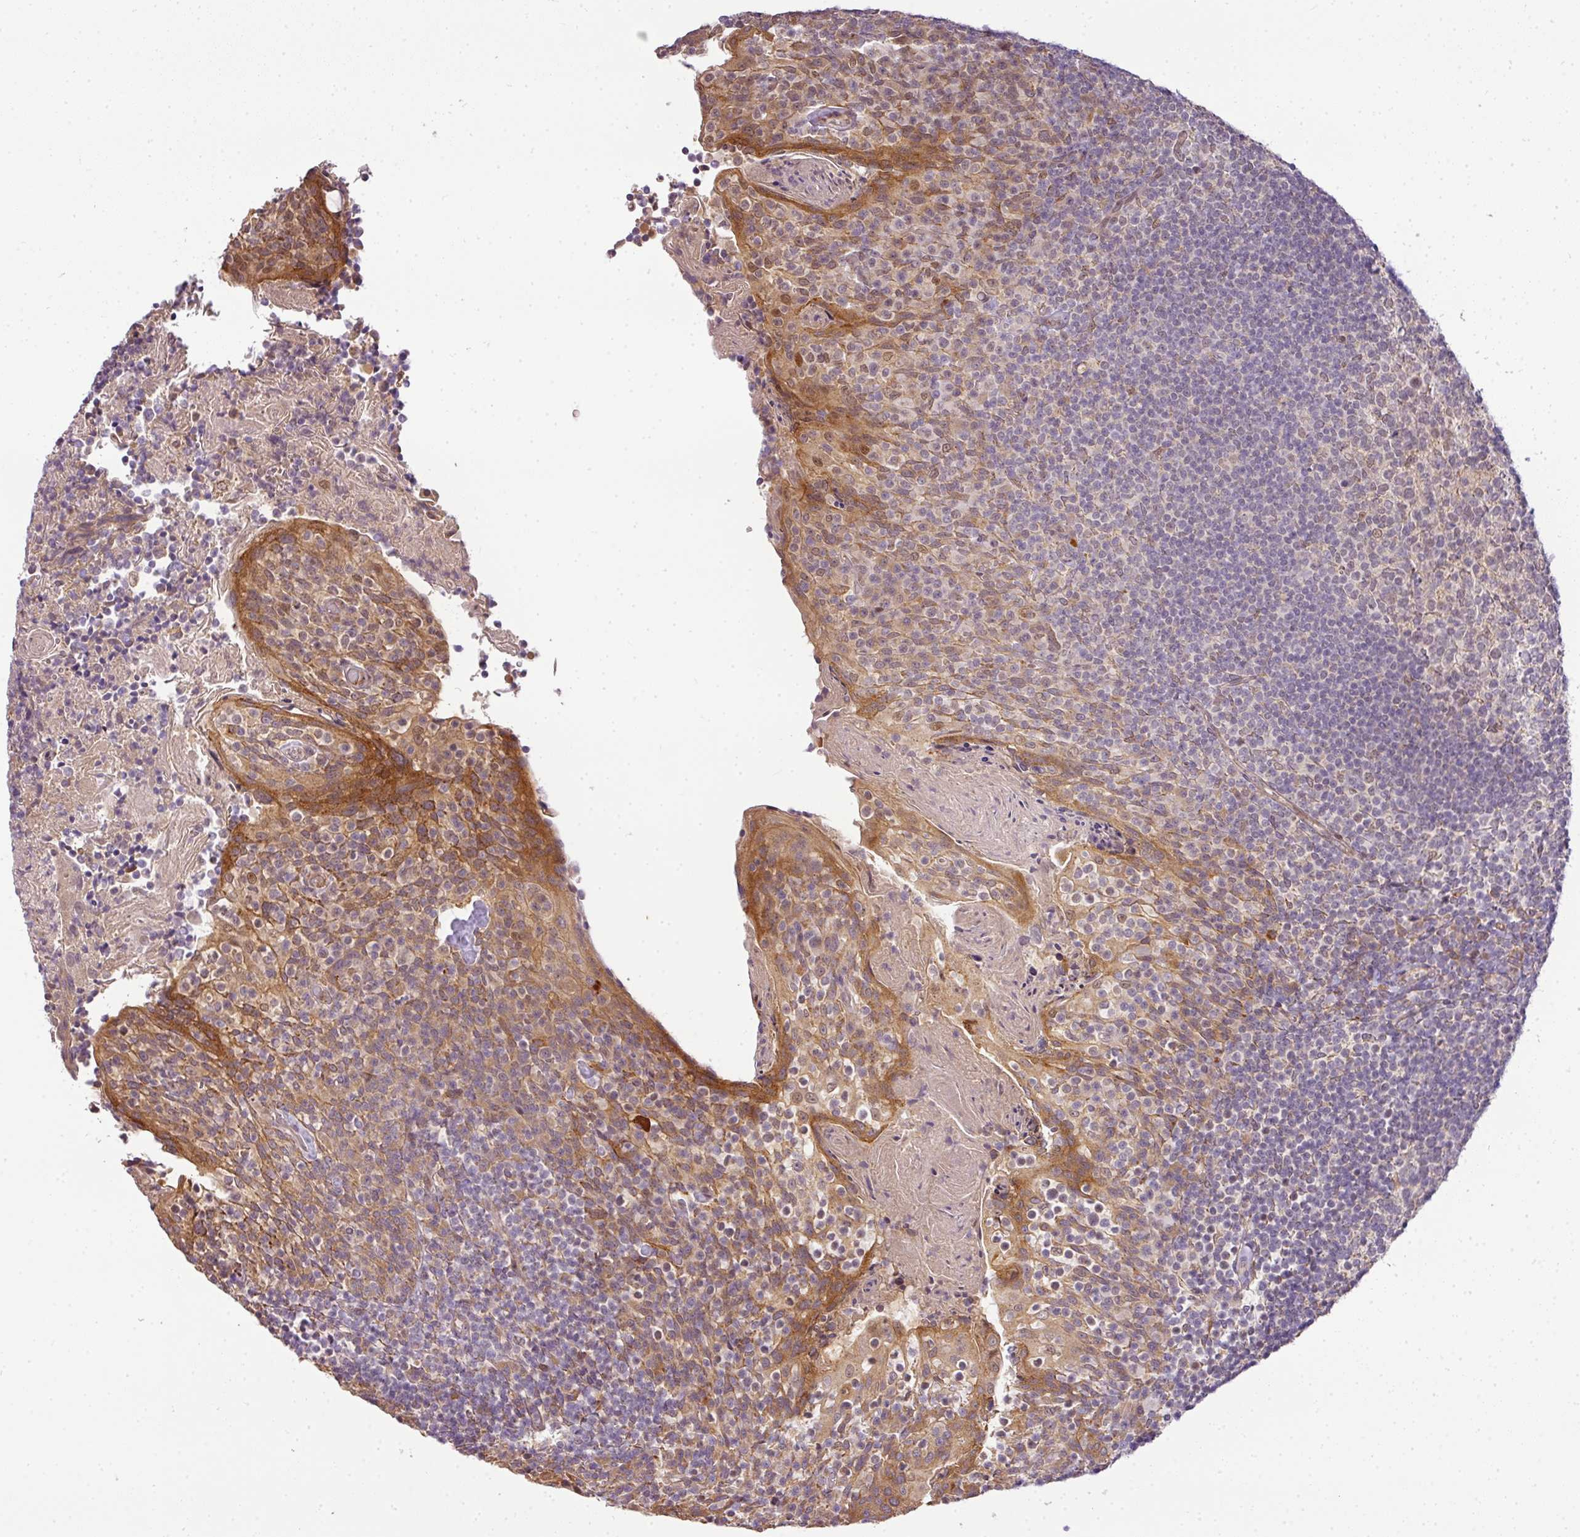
{"staining": {"intensity": "moderate", "quantity": "25%-75%", "location": "nuclear"}, "tissue": "tonsil", "cell_type": "Germinal center cells", "image_type": "normal", "snomed": [{"axis": "morphology", "description": "Normal tissue, NOS"}, {"axis": "topography", "description": "Tonsil"}], "caption": "Moderate nuclear expression is identified in approximately 25%-75% of germinal center cells in unremarkable tonsil.", "gene": "C1orf226", "patient": {"sex": "female", "age": 10}}